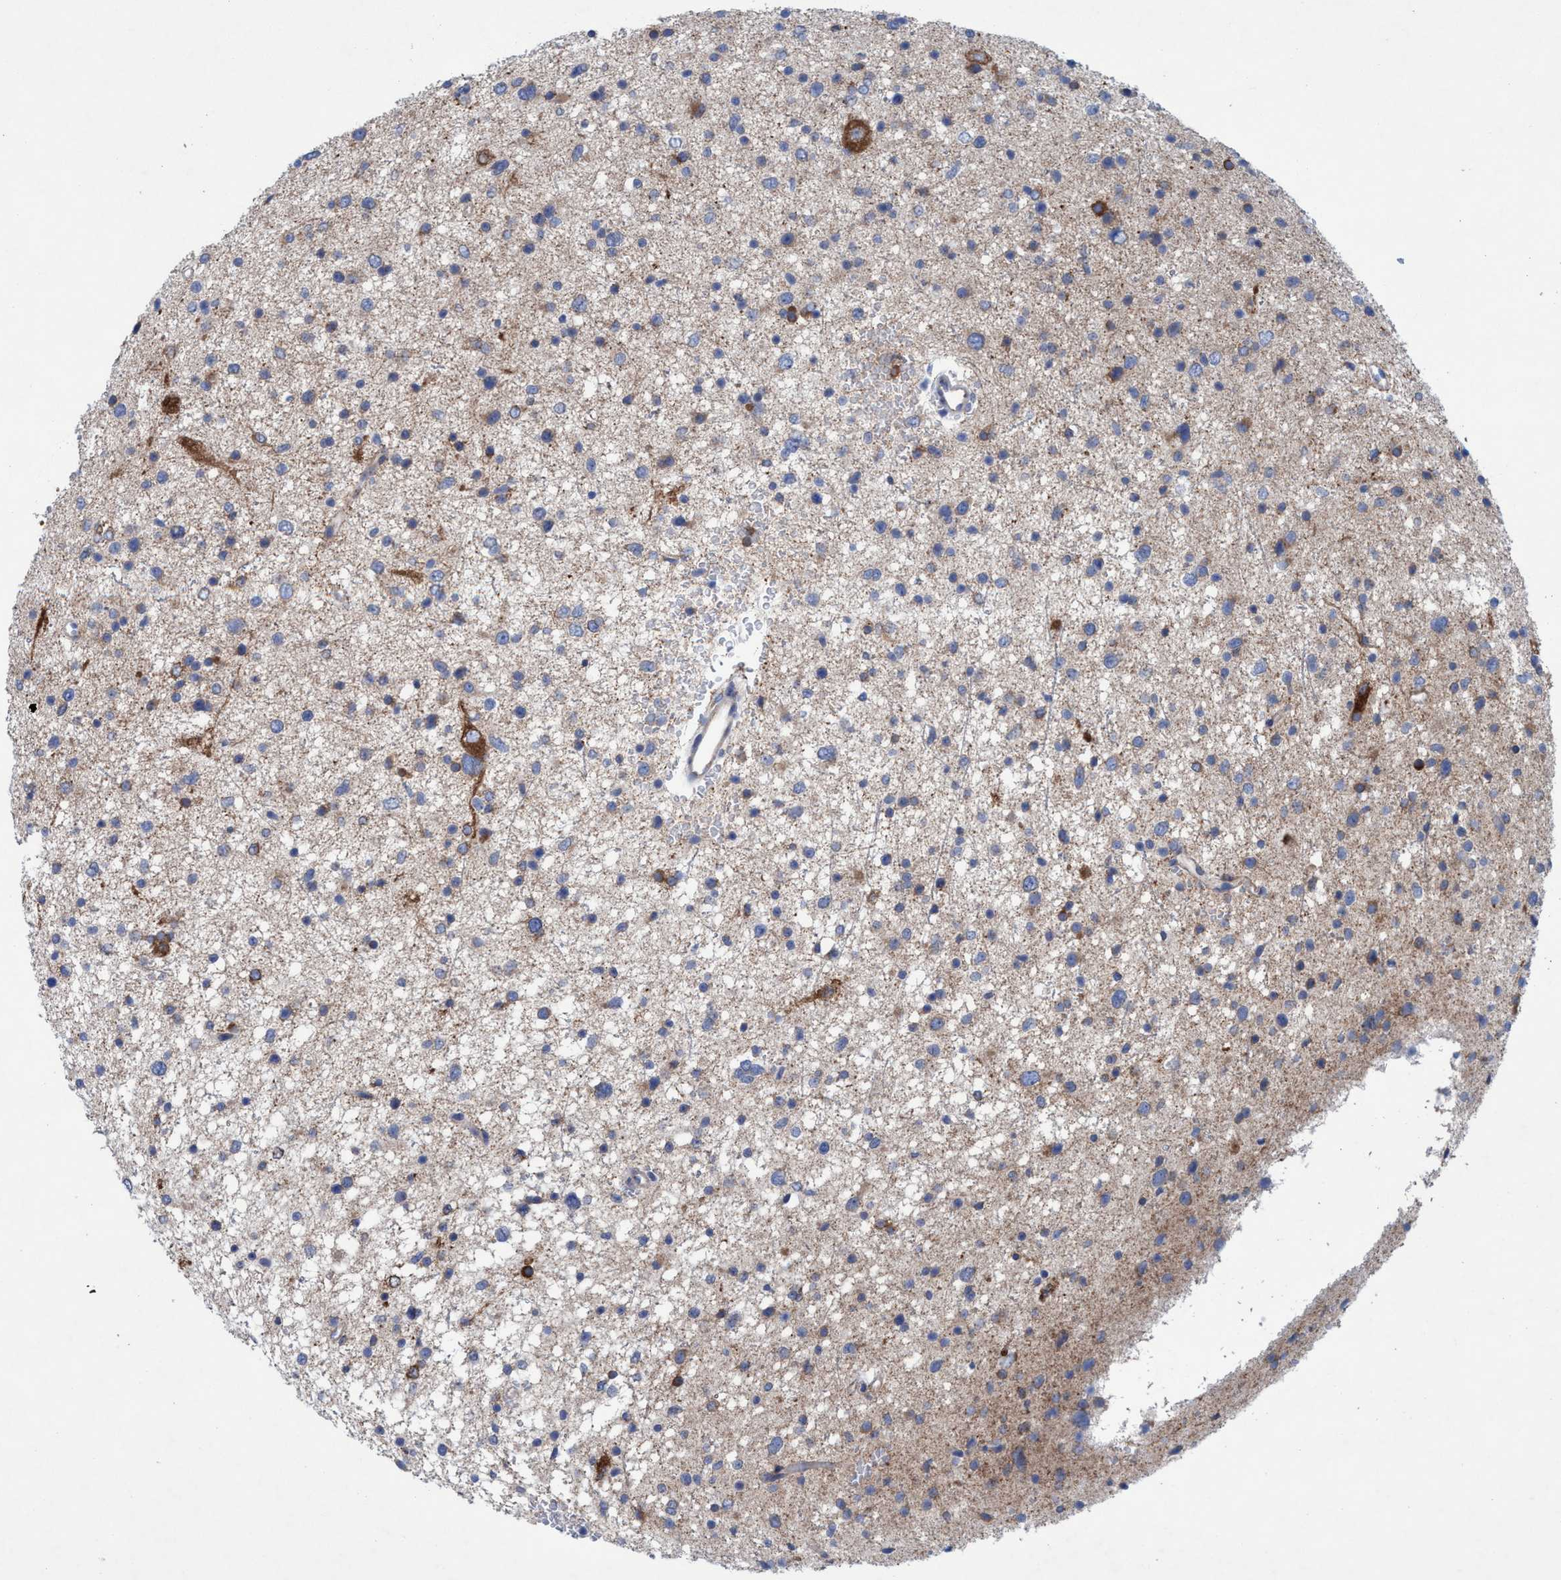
{"staining": {"intensity": "weak", "quantity": ">75%", "location": "cytoplasmic/membranous"}, "tissue": "glioma", "cell_type": "Tumor cells", "image_type": "cancer", "snomed": [{"axis": "morphology", "description": "Glioma, malignant, Low grade"}, {"axis": "topography", "description": "Brain"}], "caption": "This is an image of immunohistochemistry staining of glioma, which shows weak positivity in the cytoplasmic/membranous of tumor cells.", "gene": "RSAD1", "patient": {"sex": "female", "age": 37}}